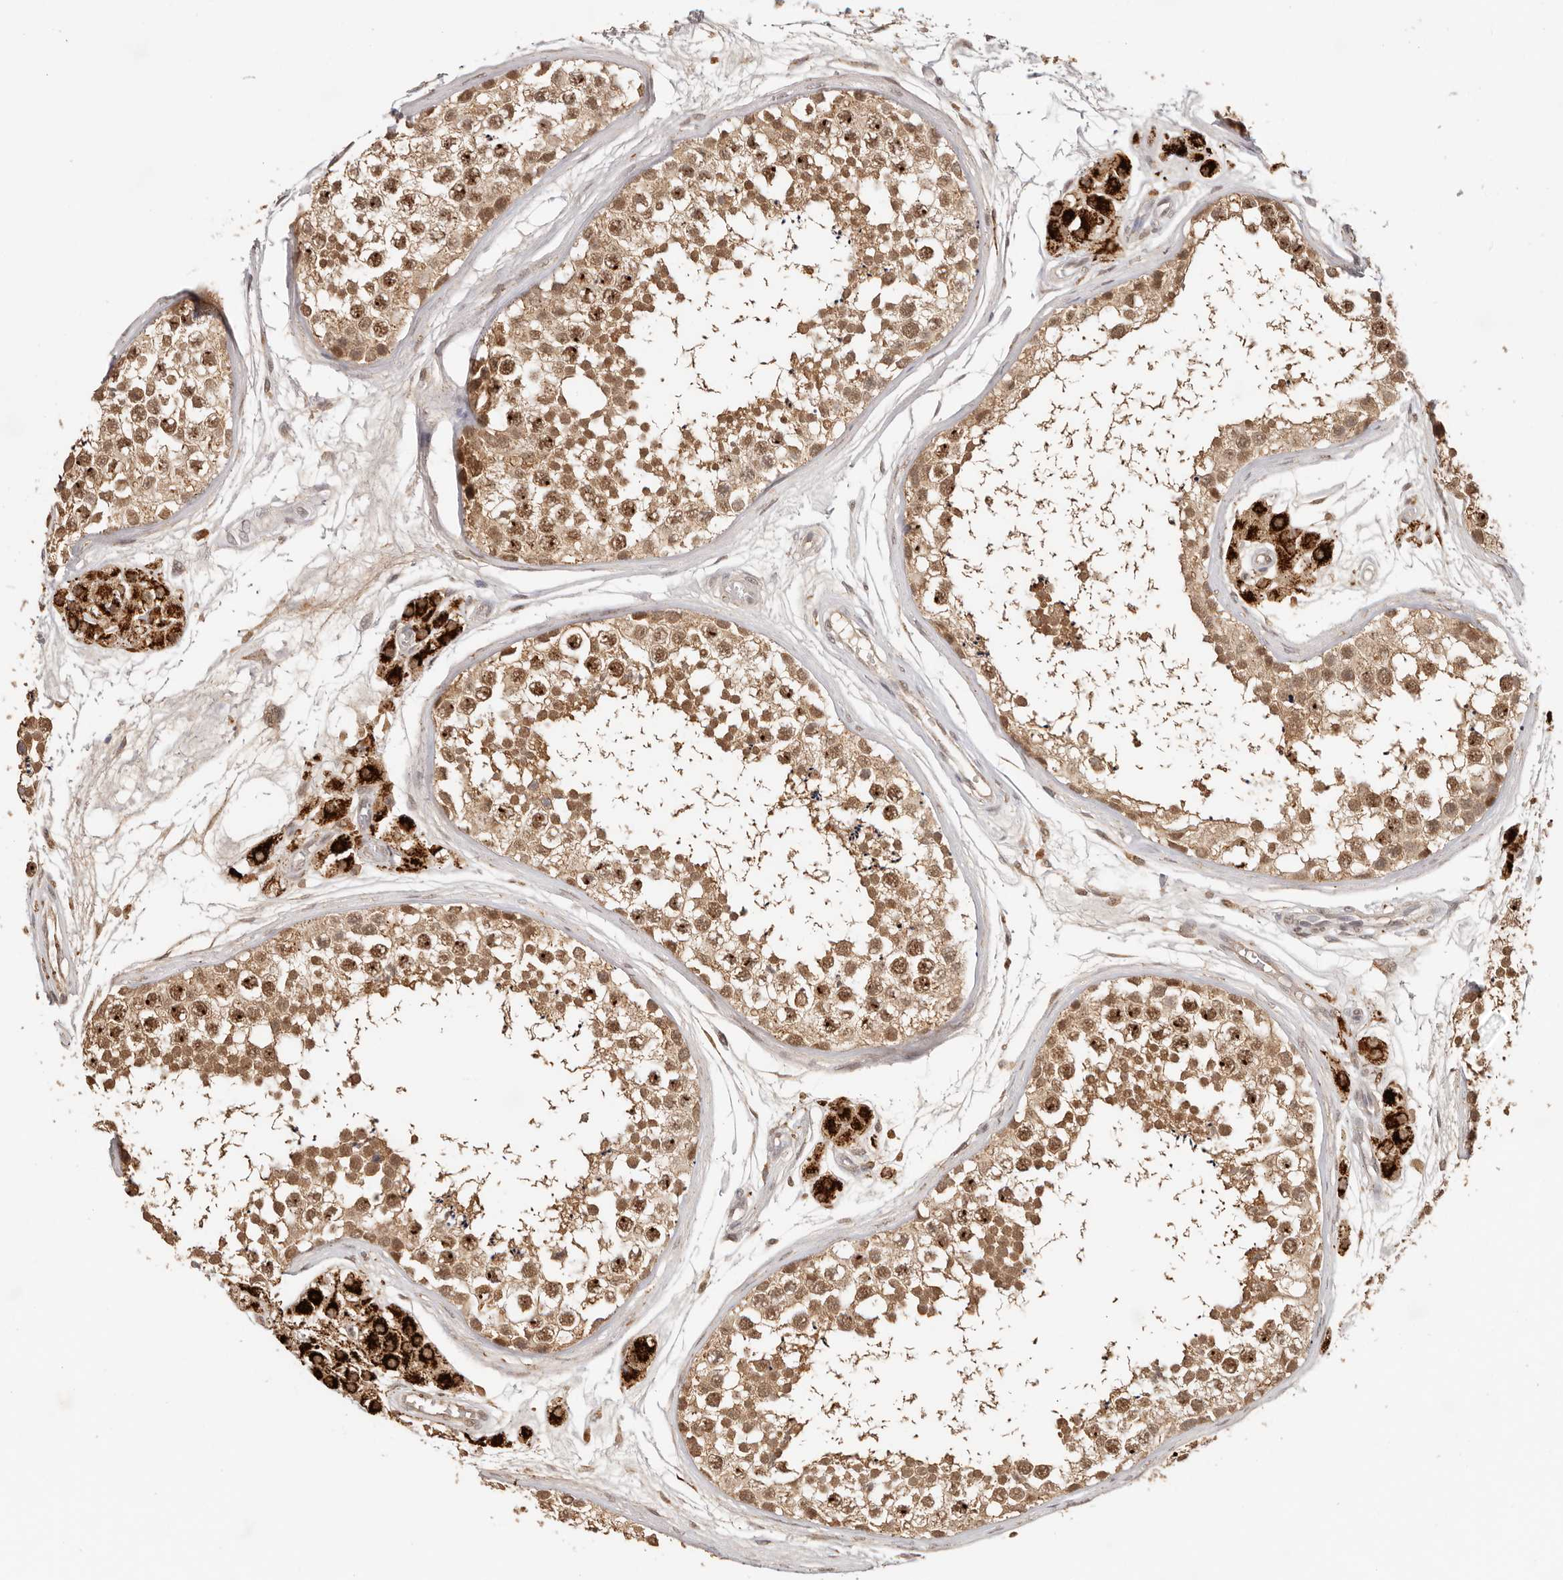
{"staining": {"intensity": "moderate", "quantity": ">75%", "location": "cytoplasmic/membranous,nuclear"}, "tissue": "testis", "cell_type": "Cells in seminiferous ducts", "image_type": "normal", "snomed": [{"axis": "morphology", "description": "Normal tissue, NOS"}, {"axis": "topography", "description": "Testis"}], "caption": "Testis was stained to show a protein in brown. There is medium levels of moderate cytoplasmic/membranous,nuclear staining in approximately >75% of cells in seminiferous ducts. (IHC, brightfield microscopy, high magnification).", "gene": "SEC14L1", "patient": {"sex": "male", "age": 56}}